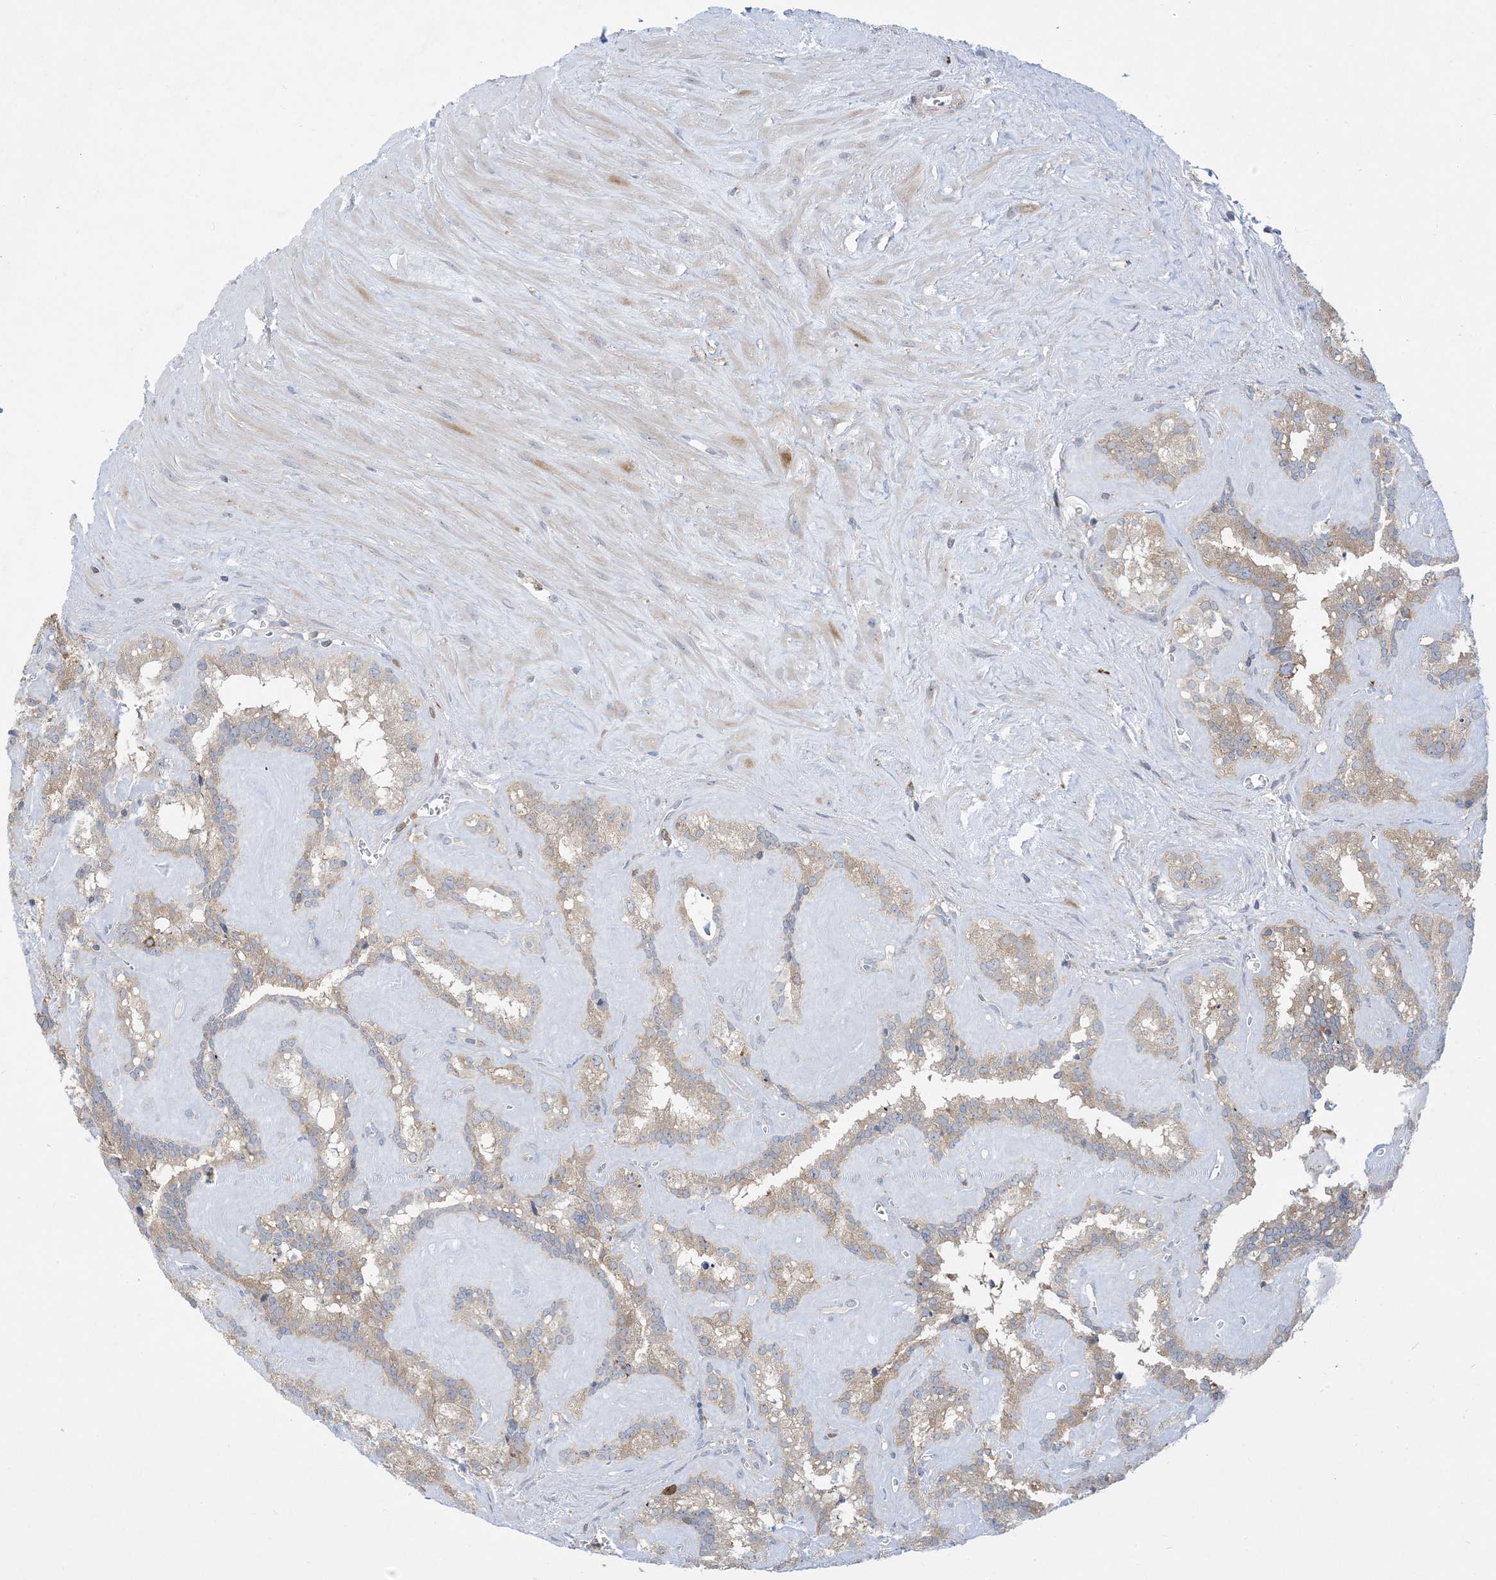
{"staining": {"intensity": "weak", "quantity": ">75%", "location": "none"}, "tissue": "seminal vesicle", "cell_type": "Glandular cells", "image_type": "normal", "snomed": [{"axis": "morphology", "description": "Normal tissue, NOS"}, {"axis": "topography", "description": "Prostate"}, {"axis": "topography", "description": "Seminal veicle"}], "caption": "Protein expression analysis of benign seminal vesicle reveals weak None staining in approximately >75% of glandular cells.", "gene": "AOC1", "patient": {"sex": "male", "age": 59}}